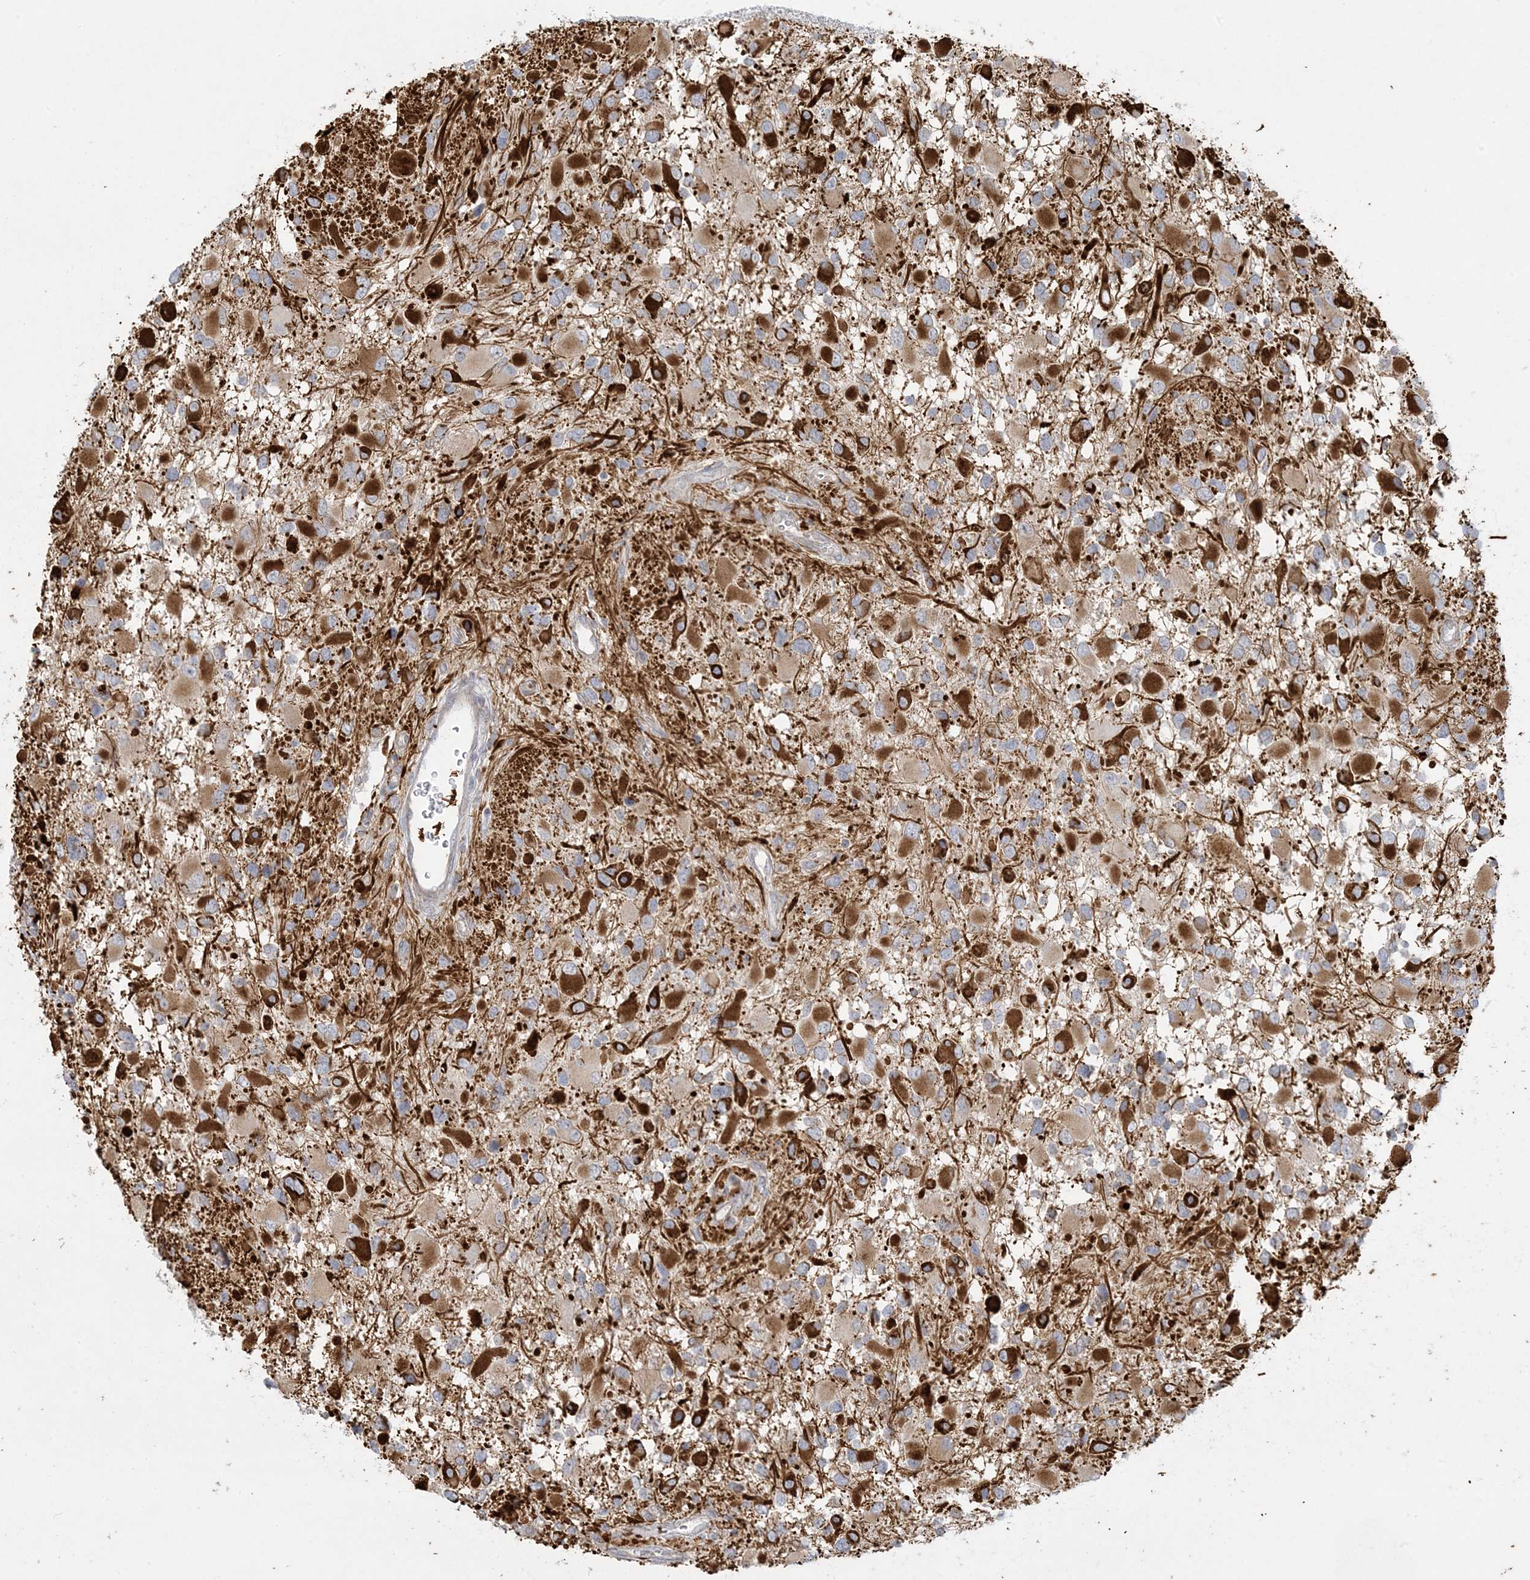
{"staining": {"intensity": "strong", "quantity": "25%-75%", "location": "cytoplasmic/membranous"}, "tissue": "glioma", "cell_type": "Tumor cells", "image_type": "cancer", "snomed": [{"axis": "morphology", "description": "Glioma, malignant, High grade"}, {"axis": "topography", "description": "Brain"}], "caption": "Human malignant high-grade glioma stained with a brown dye reveals strong cytoplasmic/membranous positive staining in about 25%-75% of tumor cells.", "gene": "MCAT", "patient": {"sex": "male", "age": 53}}